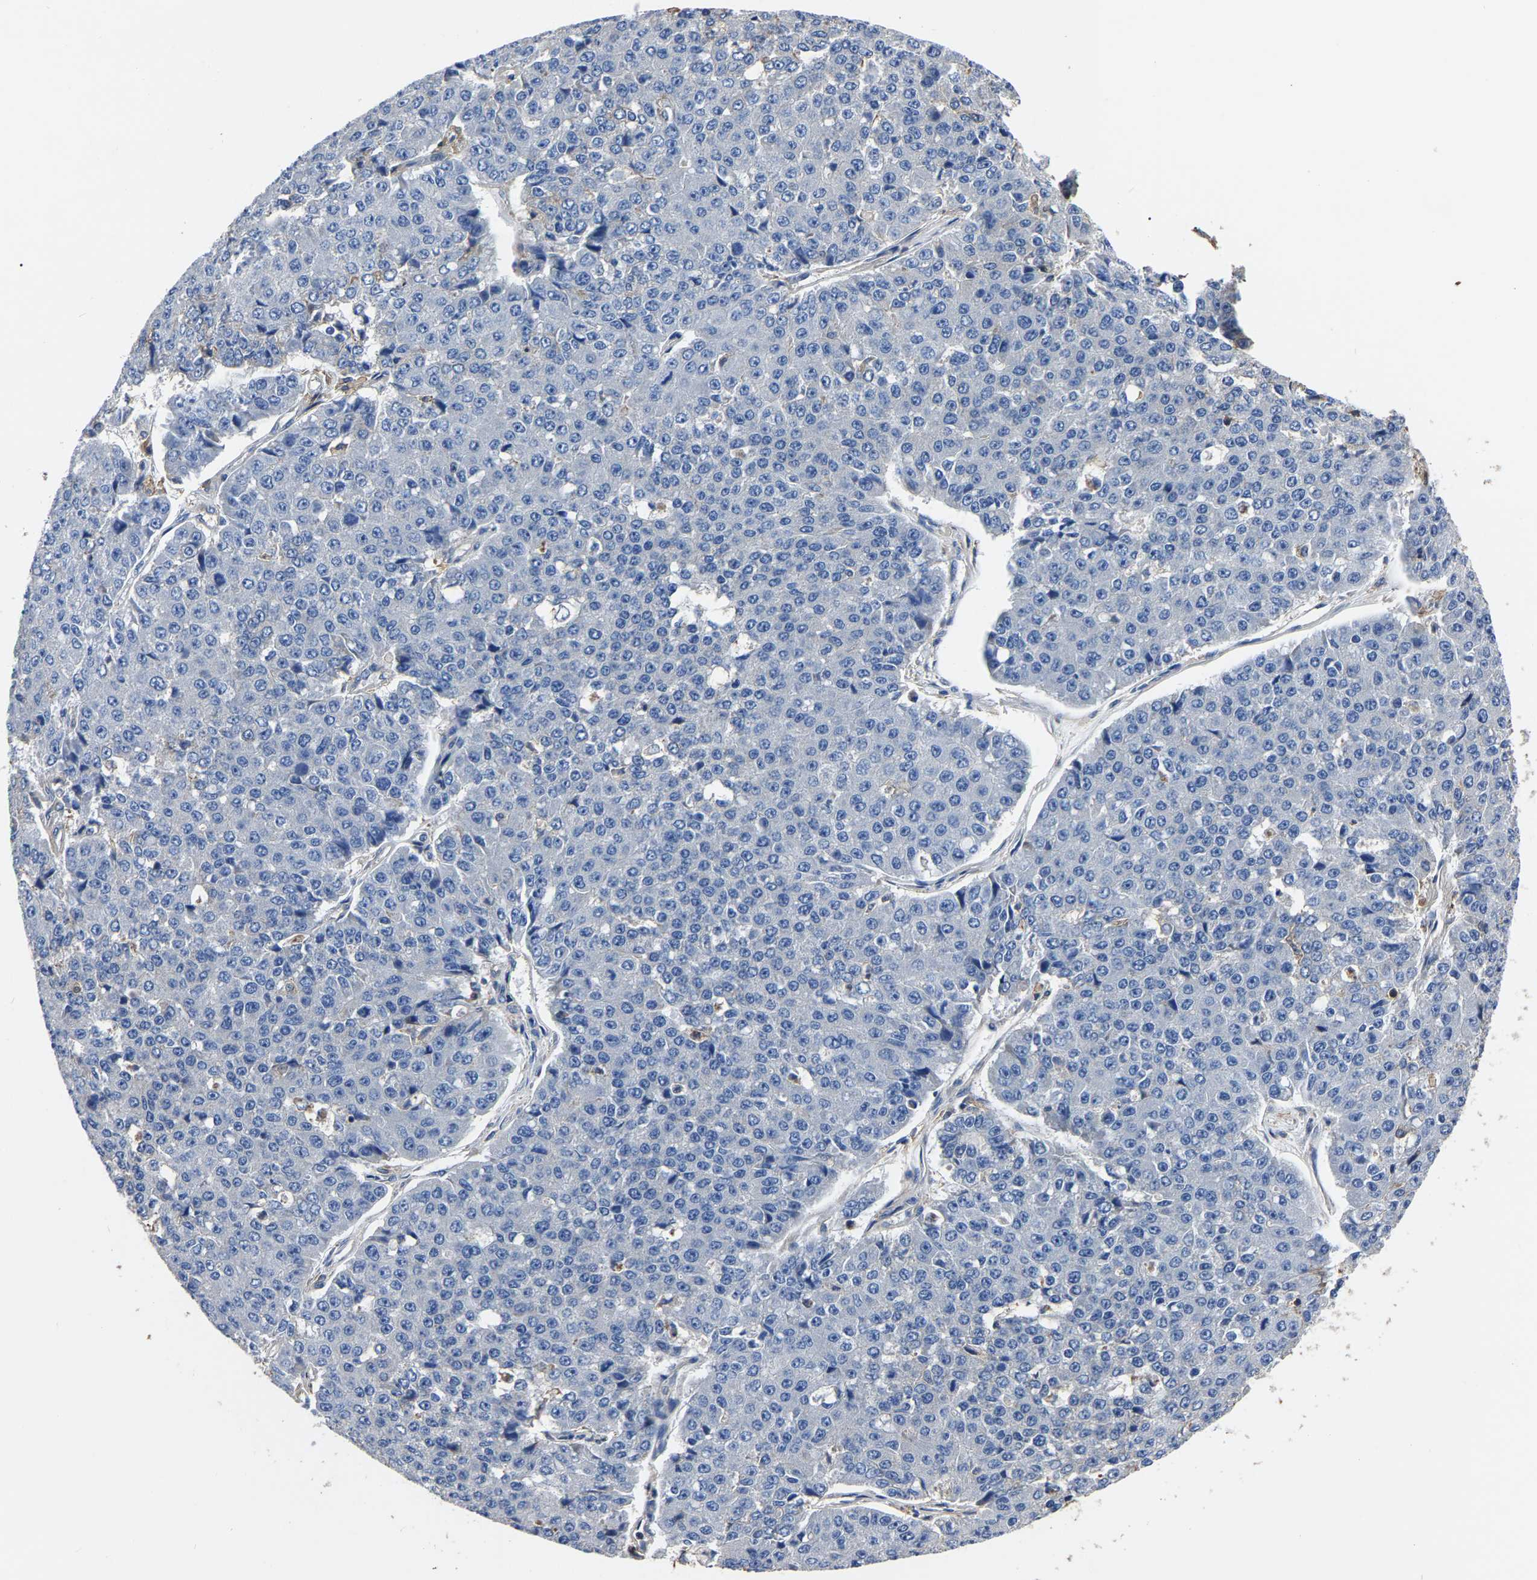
{"staining": {"intensity": "negative", "quantity": "none", "location": "none"}, "tissue": "pancreatic cancer", "cell_type": "Tumor cells", "image_type": "cancer", "snomed": [{"axis": "morphology", "description": "Adenocarcinoma, NOS"}, {"axis": "topography", "description": "Pancreas"}], "caption": "The histopathology image demonstrates no staining of tumor cells in pancreatic adenocarcinoma.", "gene": "ARMT1", "patient": {"sex": "male", "age": 50}}